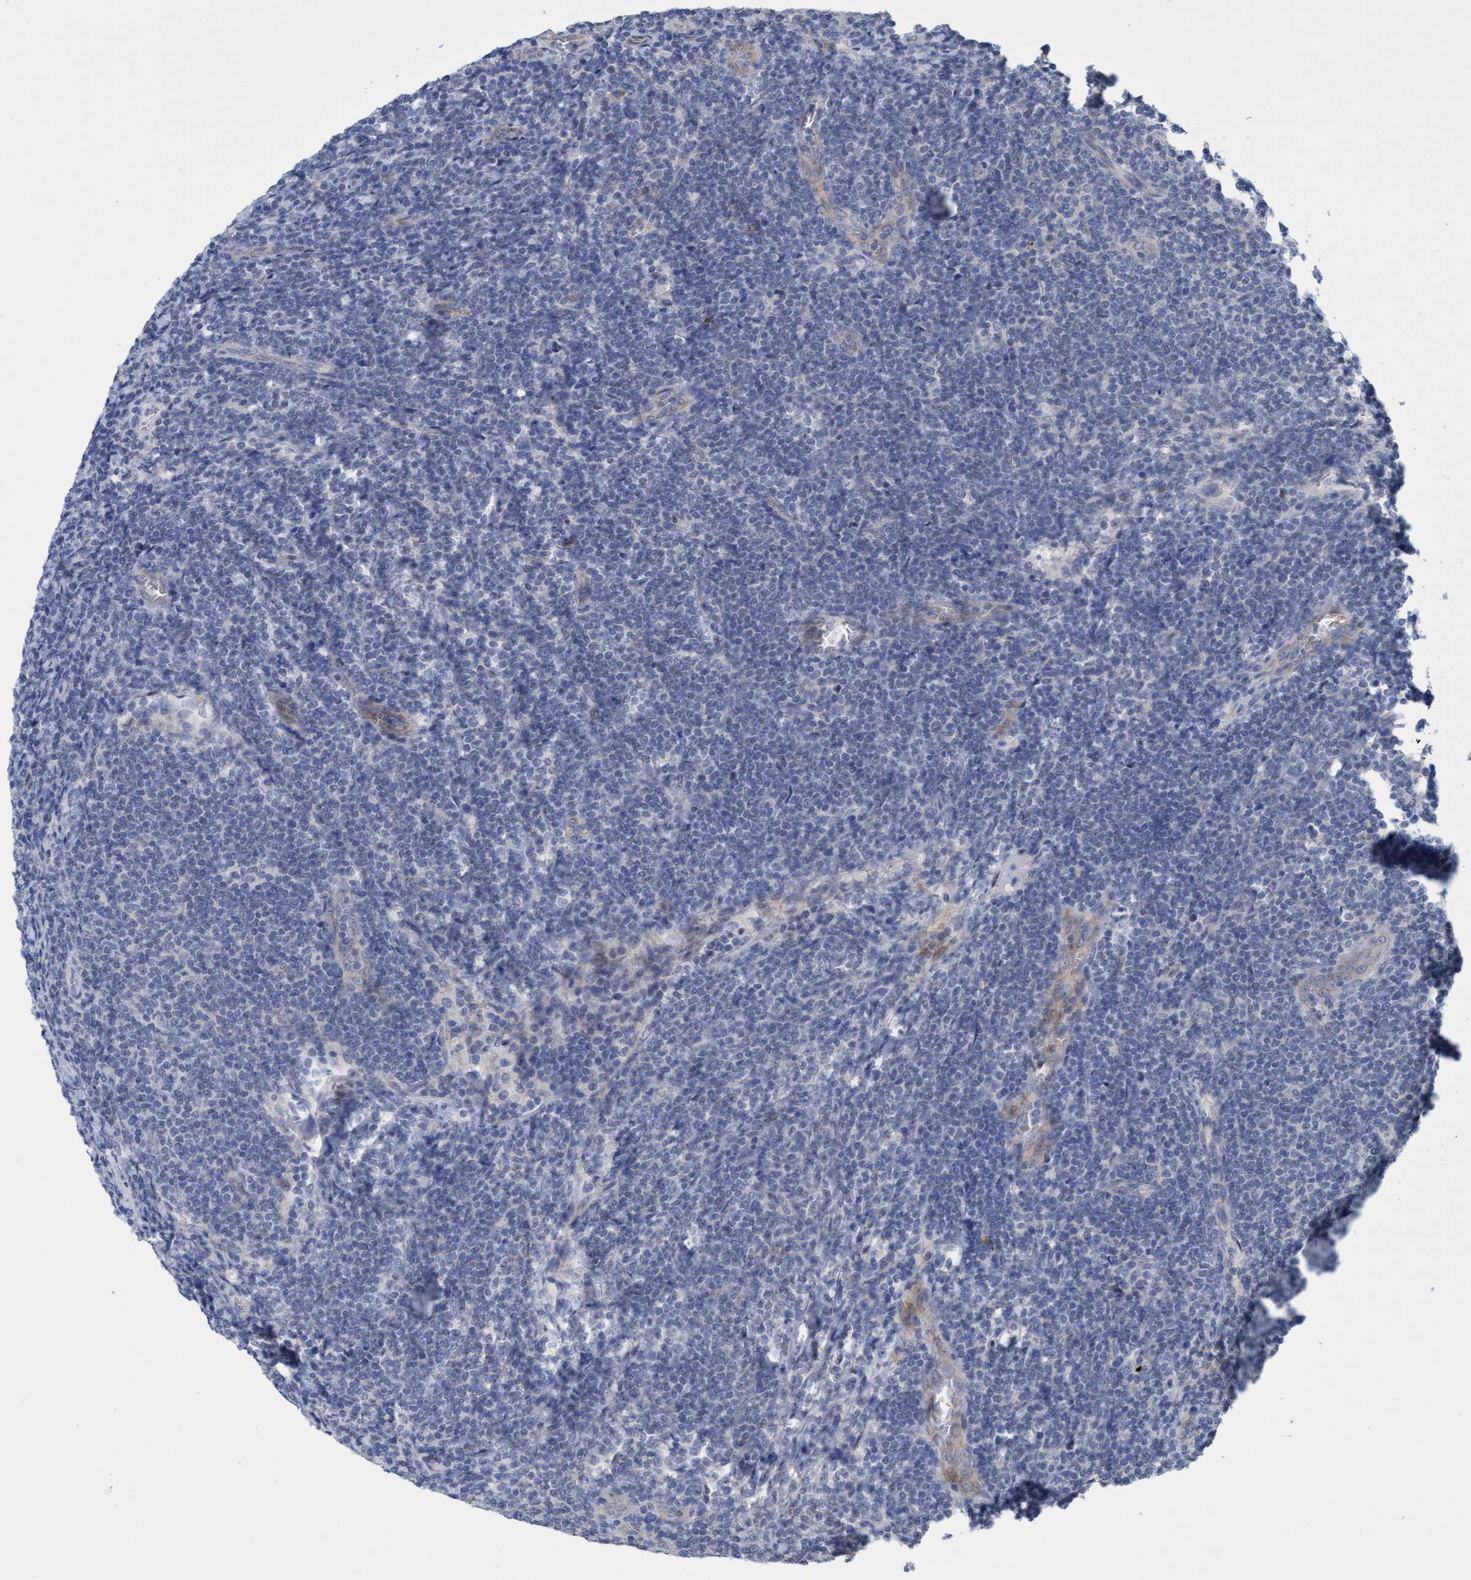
{"staining": {"intensity": "negative", "quantity": "none", "location": "none"}, "tissue": "lymphoma", "cell_type": "Tumor cells", "image_type": "cancer", "snomed": [{"axis": "morphology", "description": "Malignant lymphoma, non-Hodgkin's type, Low grade"}, {"axis": "topography", "description": "Lymph node"}], "caption": "Tumor cells show no significant positivity in low-grade malignant lymphoma, non-Hodgkin's type.", "gene": "SEMA4D", "patient": {"sex": "male", "age": 66}}